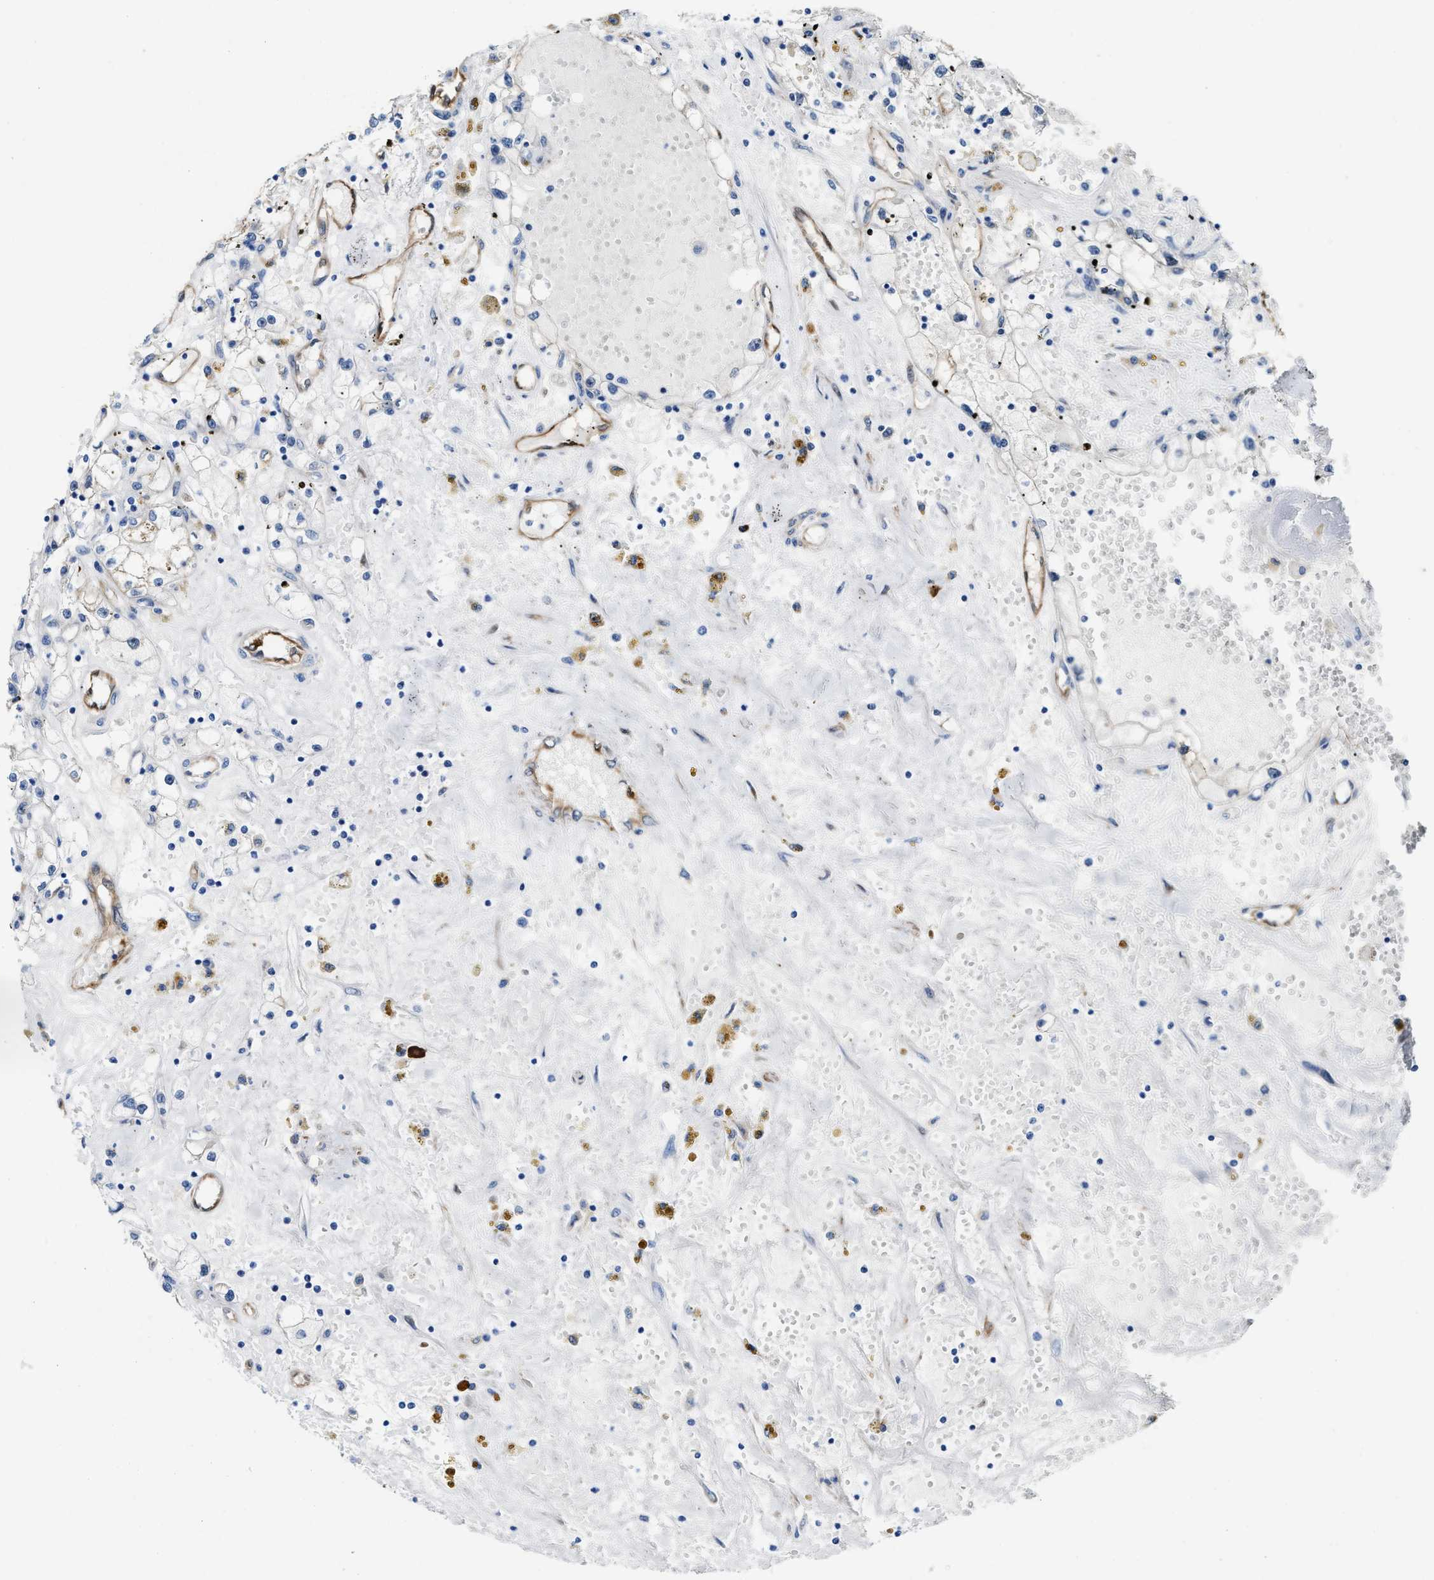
{"staining": {"intensity": "negative", "quantity": "none", "location": "none"}, "tissue": "renal cancer", "cell_type": "Tumor cells", "image_type": "cancer", "snomed": [{"axis": "morphology", "description": "Adenocarcinoma, NOS"}, {"axis": "topography", "description": "Kidney"}], "caption": "A histopathology image of human adenocarcinoma (renal) is negative for staining in tumor cells.", "gene": "ASS1", "patient": {"sex": "male", "age": 56}}